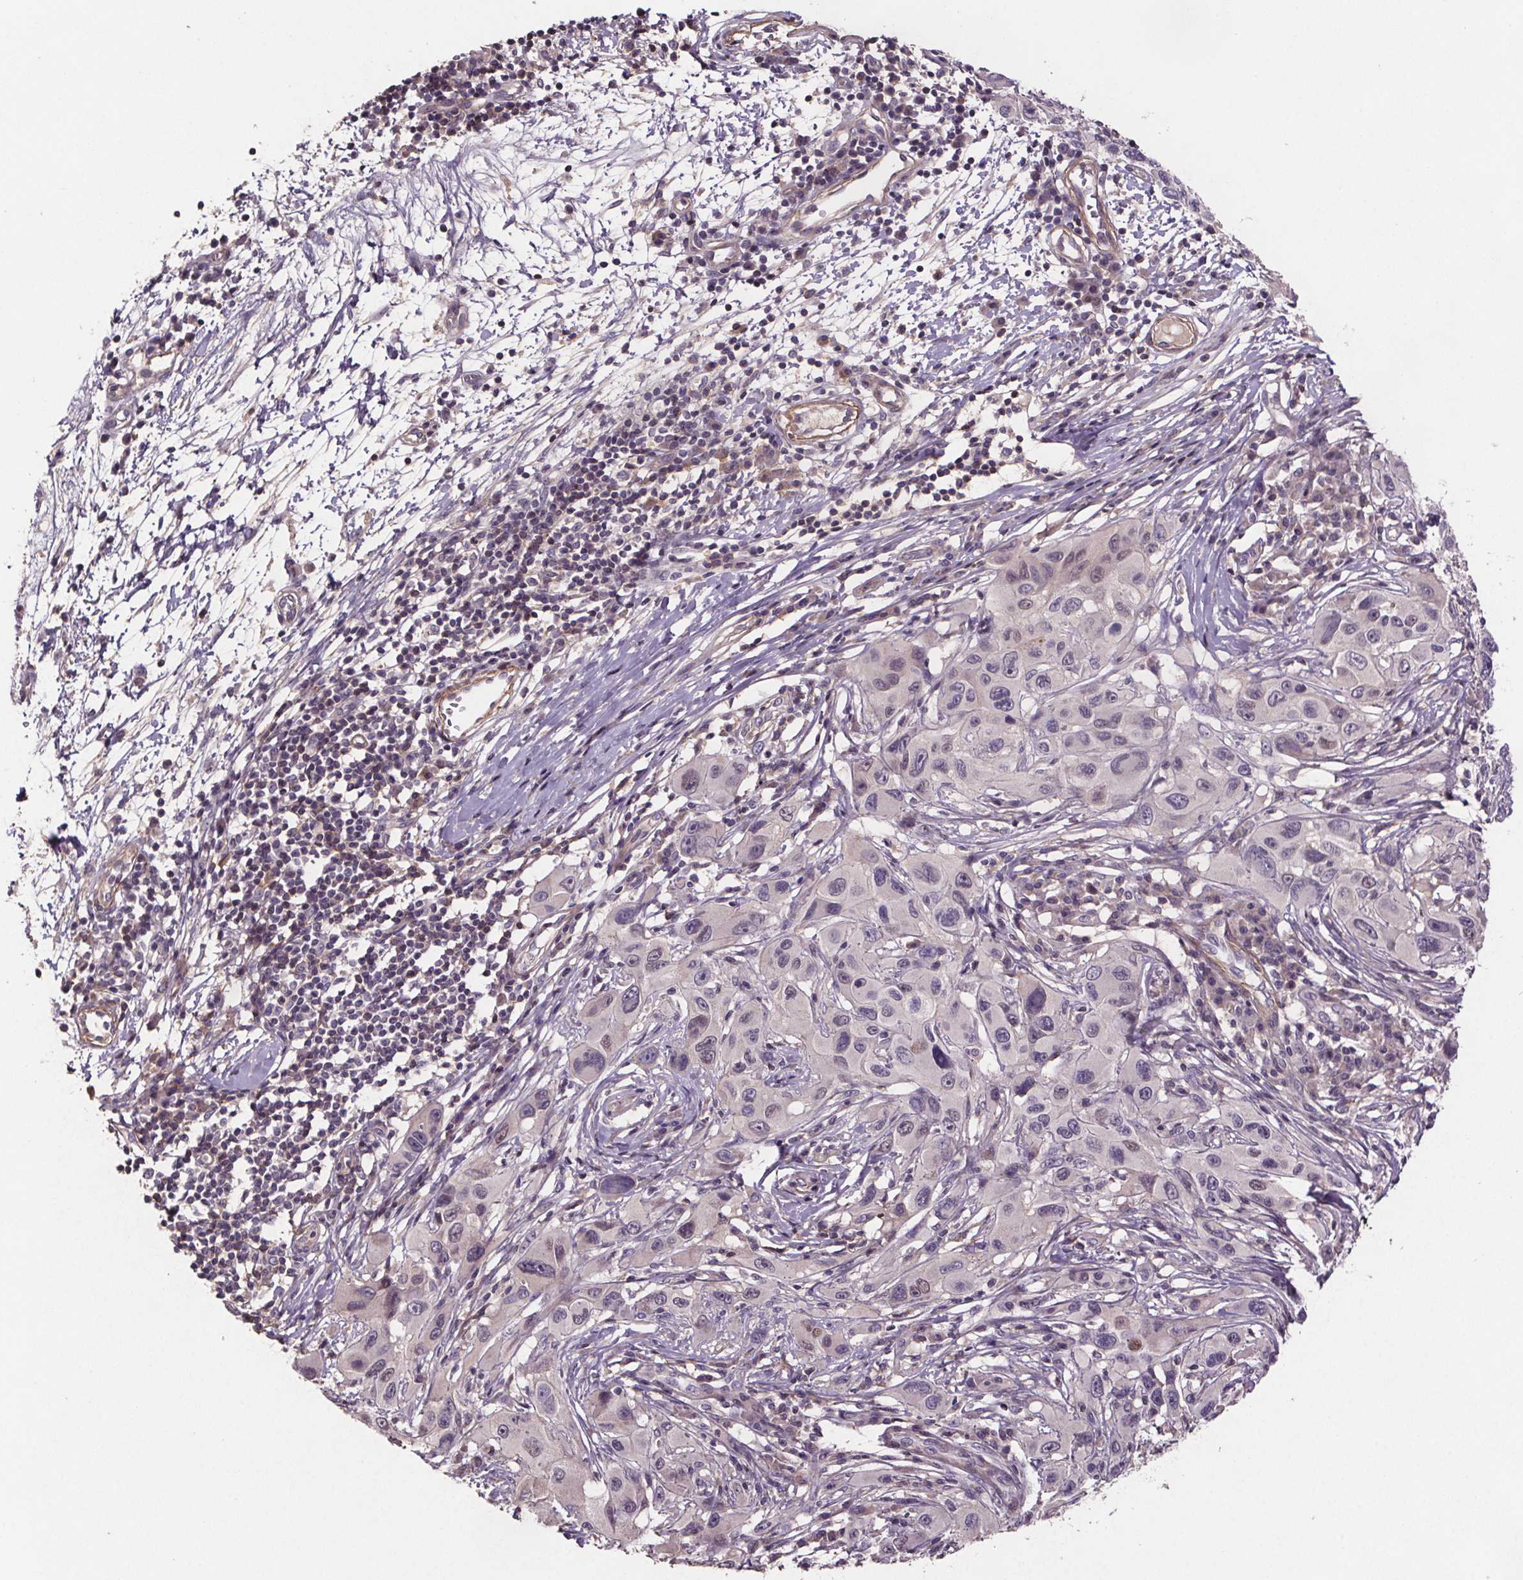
{"staining": {"intensity": "negative", "quantity": "none", "location": "none"}, "tissue": "melanoma", "cell_type": "Tumor cells", "image_type": "cancer", "snomed": [{"axis": "morphology", "description": "Malignant melanoma, NOS"}, {"axis": "topography", "description": "Skin"}], "caption": "Immunohistochemistry histopathology image of human melanoma stained for a protein (brown), which displays no staining in tumor cells.", "gene": "CLN3", "patient": {"sex": "male", "age": 53}}